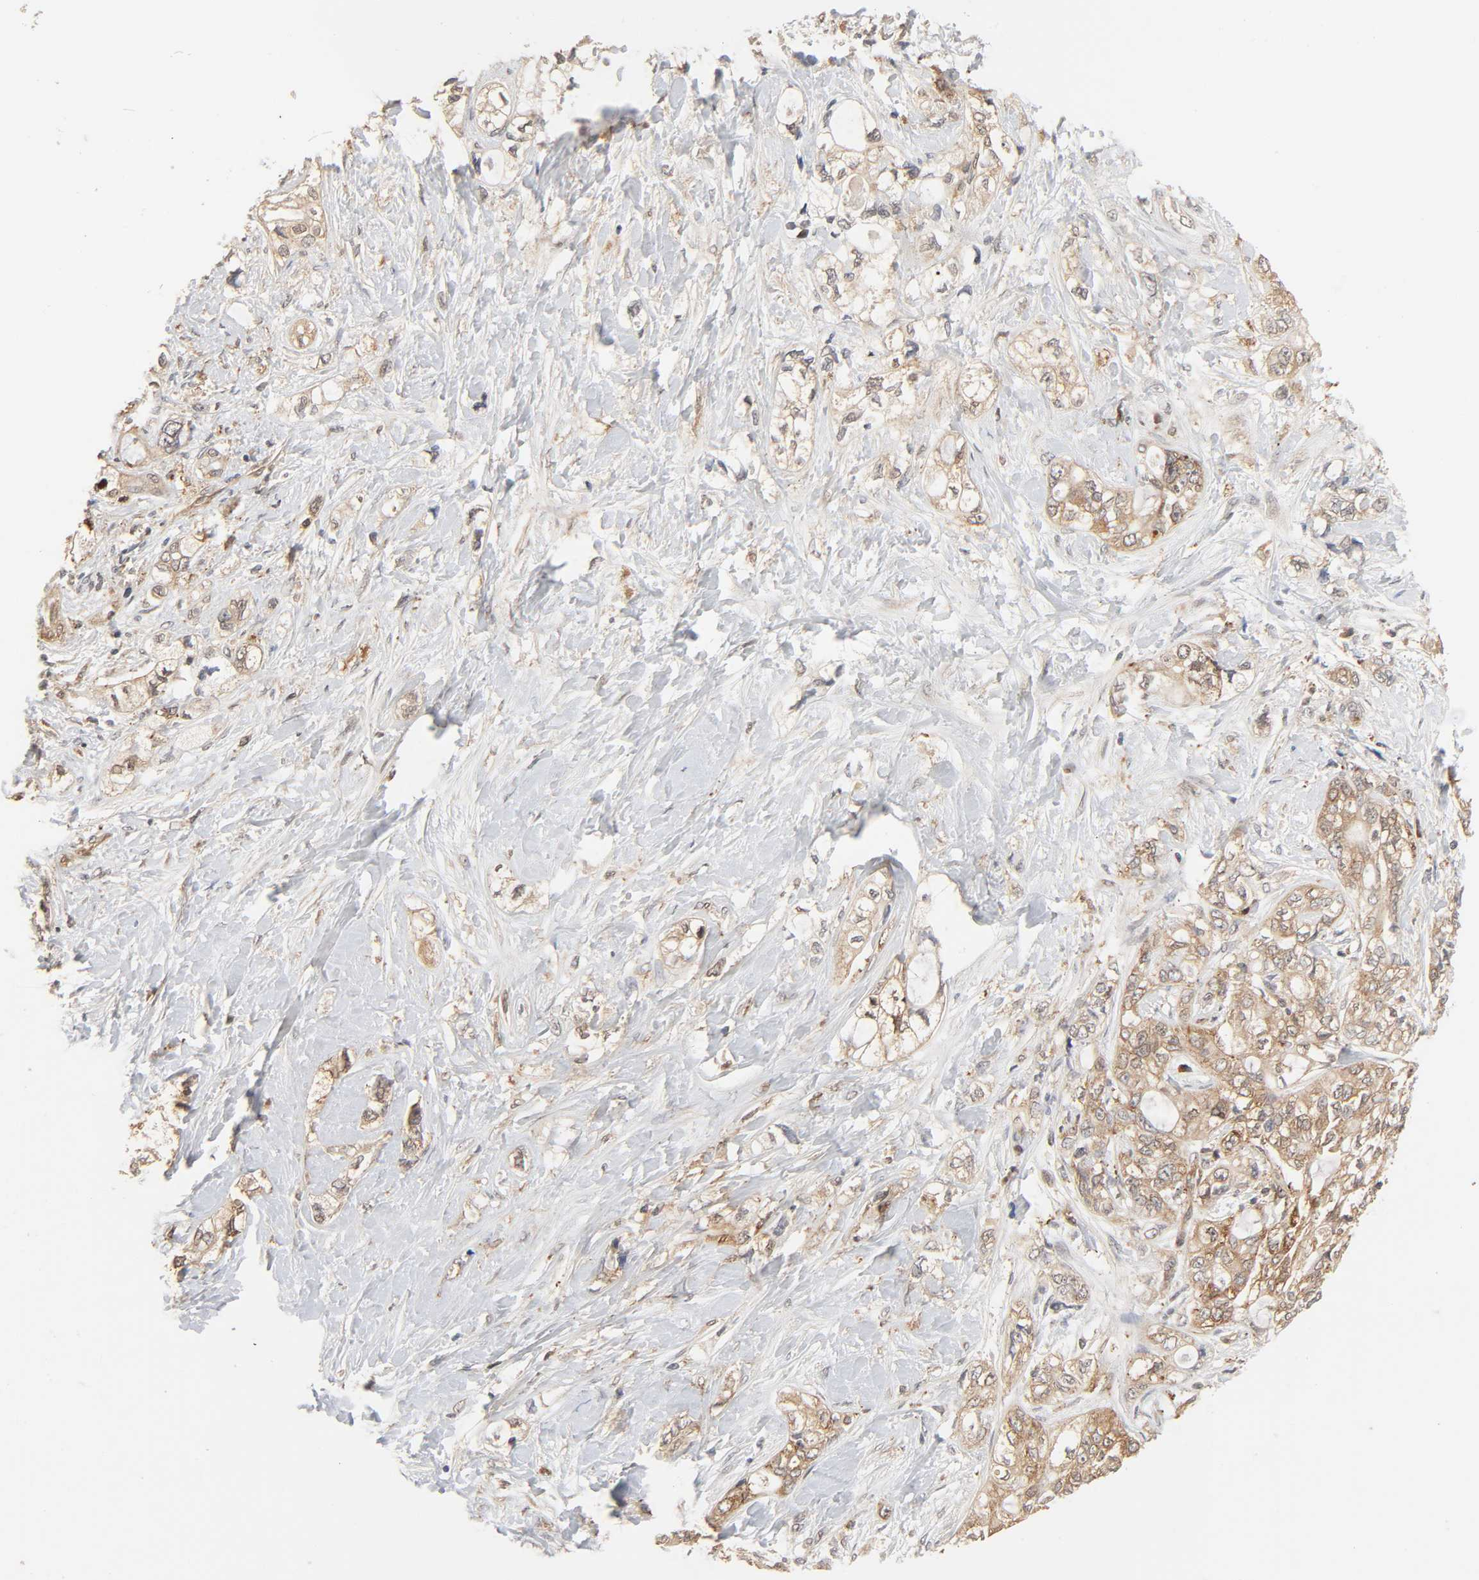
{"staining": {"intensity": "moderate", "quantity": ">75%", "location": "cytoplasmic/membranous"}, "tissue": "pancreatic cancer", "cell_type": "Tumor cells", "image_type": "cancer", "snomed": [{"axis": "morphology", "description": "Adenocarcinoma, NOS"}, {"axis": "topography", "description": "Pancreas"}], "caption": "An immunohistochemistry histopathology image of tumor tissue is shown. Protein staining in brown highlights moderate cytoplasmic/membranous positivity in pancreatic adenocarcinoma within tumor cells. Nuclei are stained in blue.", "gene": "NEMF", "patient": {"sex": "male", "age": 70}}